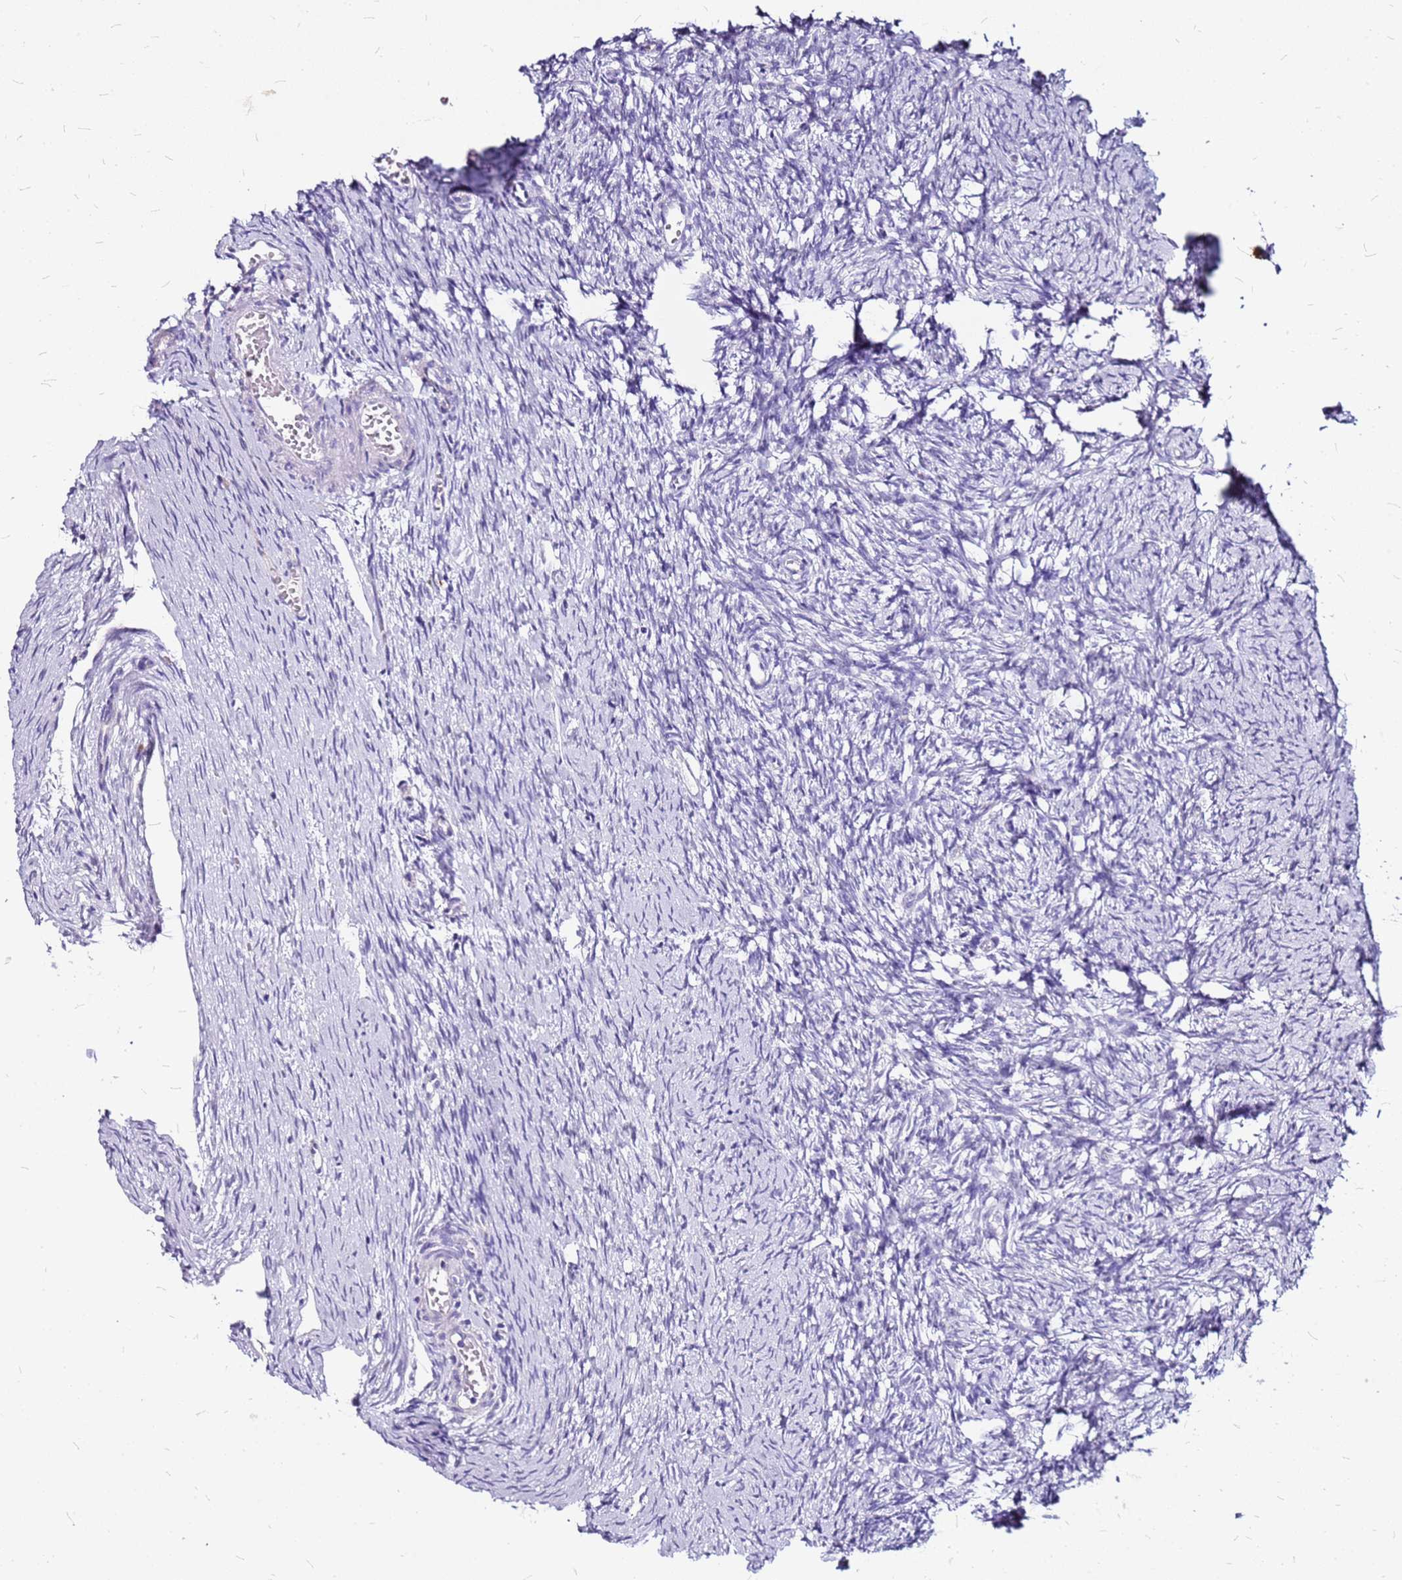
{"staining": {"intensity": "negative", "quantity": "none", "location": "none"}, "tissue": "ovary", "cell_type": "Ovarian stroma cells", "image_type": "normal", "snomed": [{"axis": "morphology", "description": "Normal tissue, NOS"}, {"axis": "topography", "description": "Ovary"}], "caption": "IHC micrograph of benign ovary: ovary stained with DAB reveals no significant protein expression in ovarian stroma cells.", "gene": "CASD1", "patient": {"sex": "female", "age": 51}}